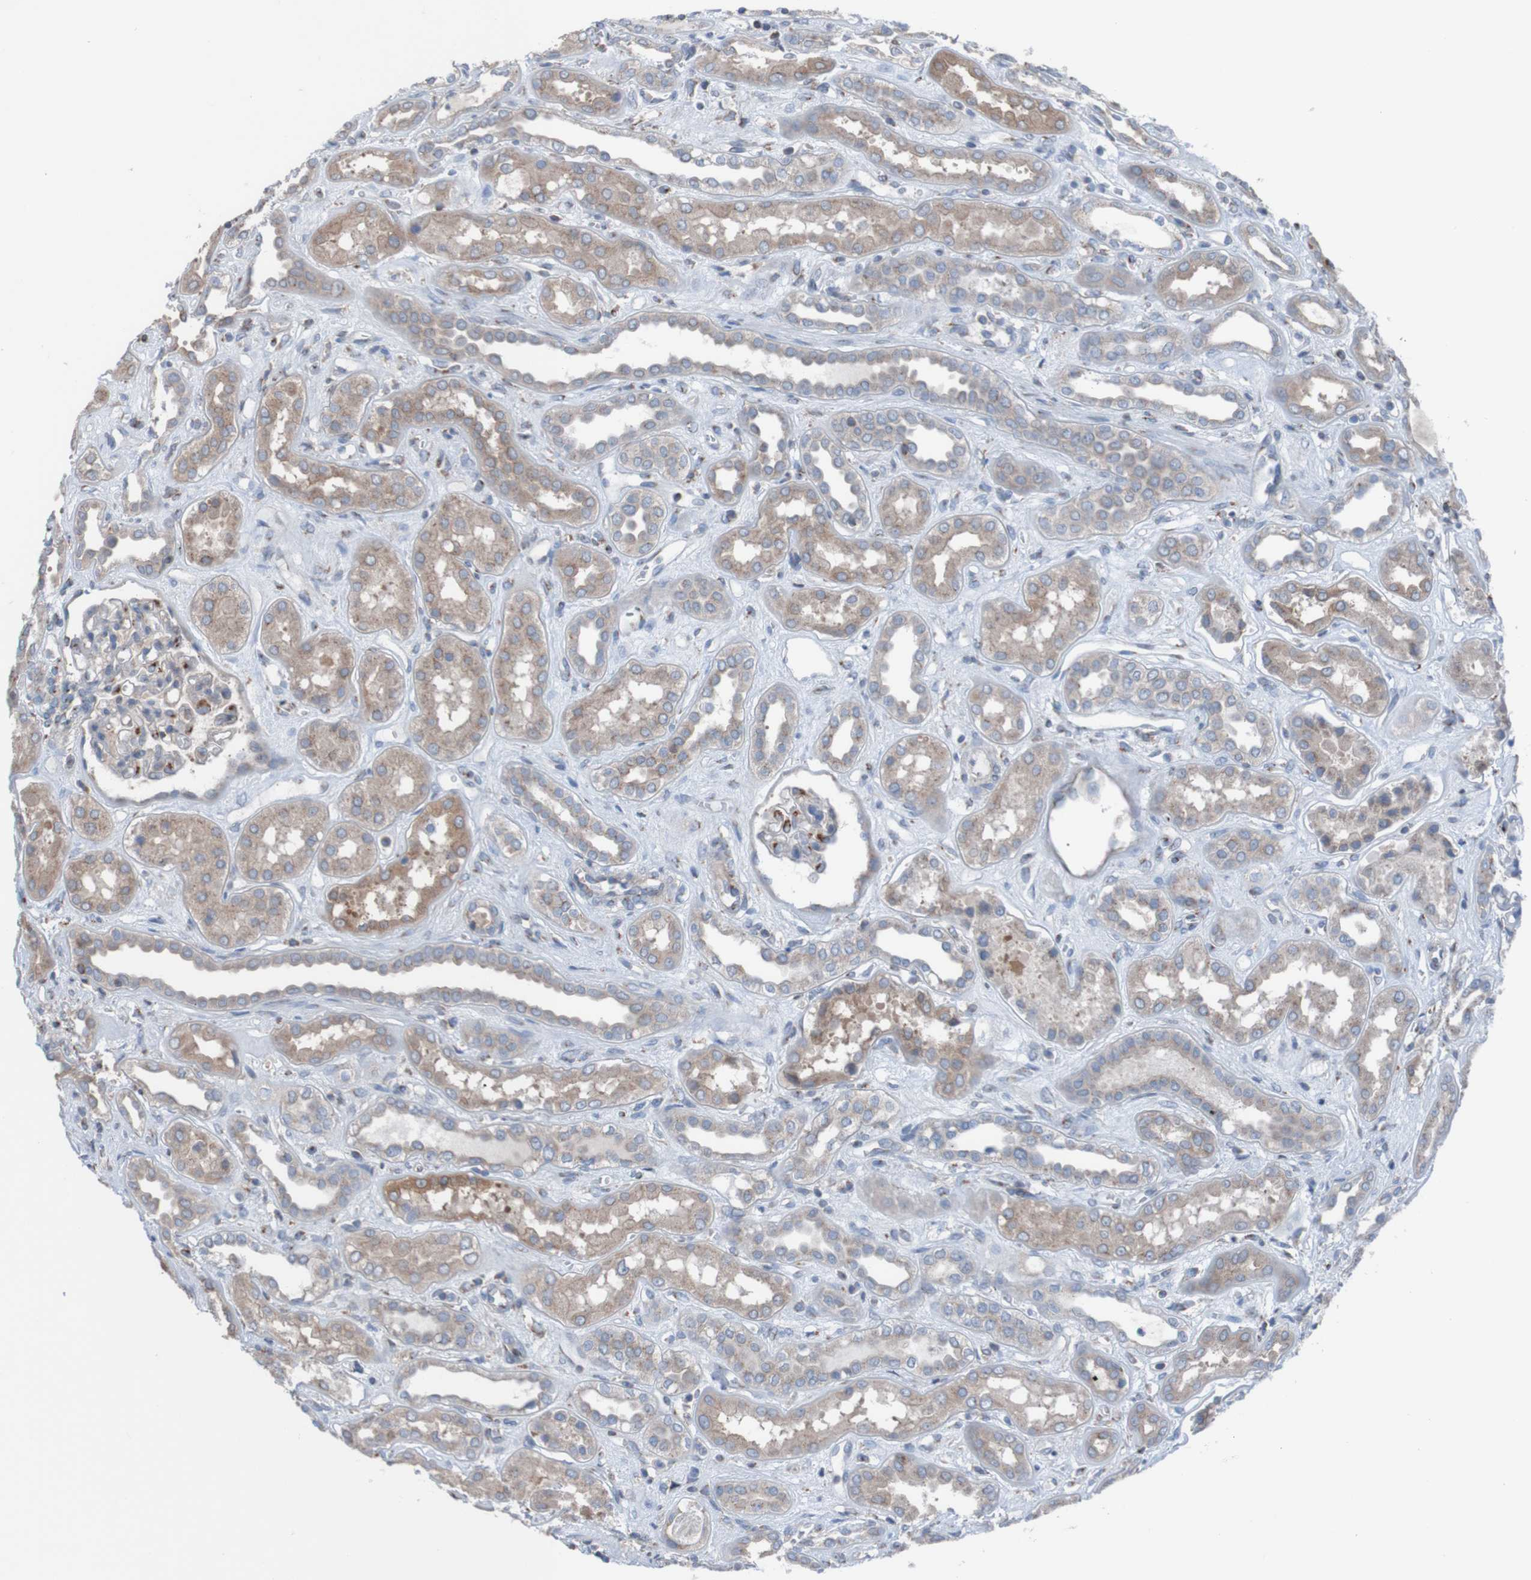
{"staining": {"intensity": "strong", "quantity": "<25%", "location": "cytoplasmic/membranous"}, "tissue": "kidney", "cell_type": "Cells in glomeruli", "image_type": "normal", "snomed": [{"axis": "morphology", "description": "Normal tissue, NOS"}, {"axis": "topography", "description": "Kidney"}], "caption": "This is a micrograph of IHC staining of benign kidney, which shows strong staining in the cytoplasmic/membranous of cells in glomeruli.", "gene": "MINAR1", "patient": {"sex": "male", "age": 59}}